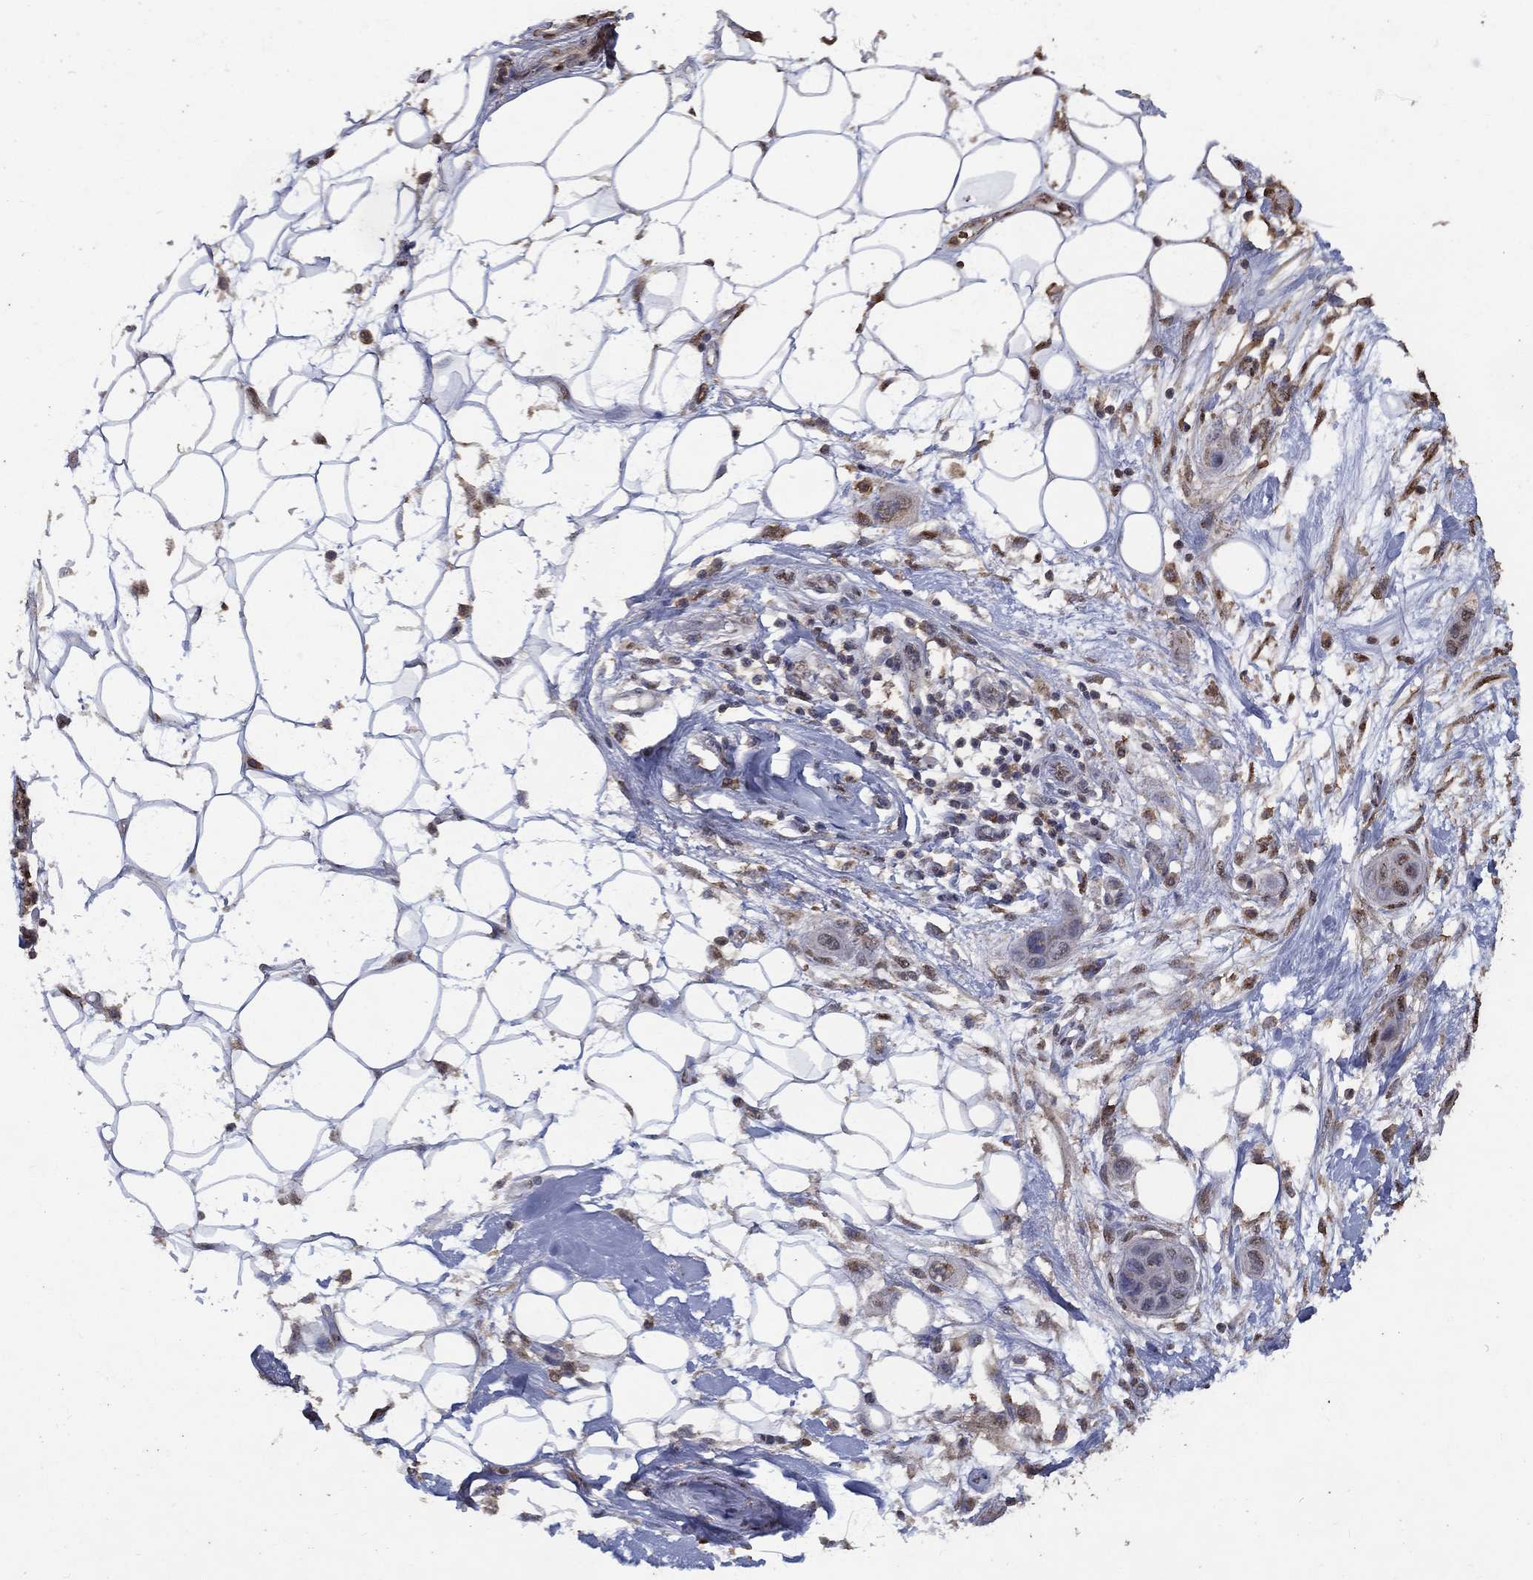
{"staining": {"intensity": "negative", "quantity": "none", "location": "none"}, "tissue": "skin cancer", "cell_type": "Tumor cells", "image_type": "cancer", "snomed": [{"axis": "morphology", "description": "Squamous cell carcinoma, NOS"}, {"axis": "topography", "description": "Skin"}], "caption": "Immunohistochemistry histopathology image of skin cancer (squamous cell carcinoma) stained for a protein (brown), which shows no staining in tumor cells. (DAB immunohistochemistry (IHC) visualized using brightfield microscopy, high magnification).", "gene": "GPR183", "patient": {"sex": "male", "age": 79}}